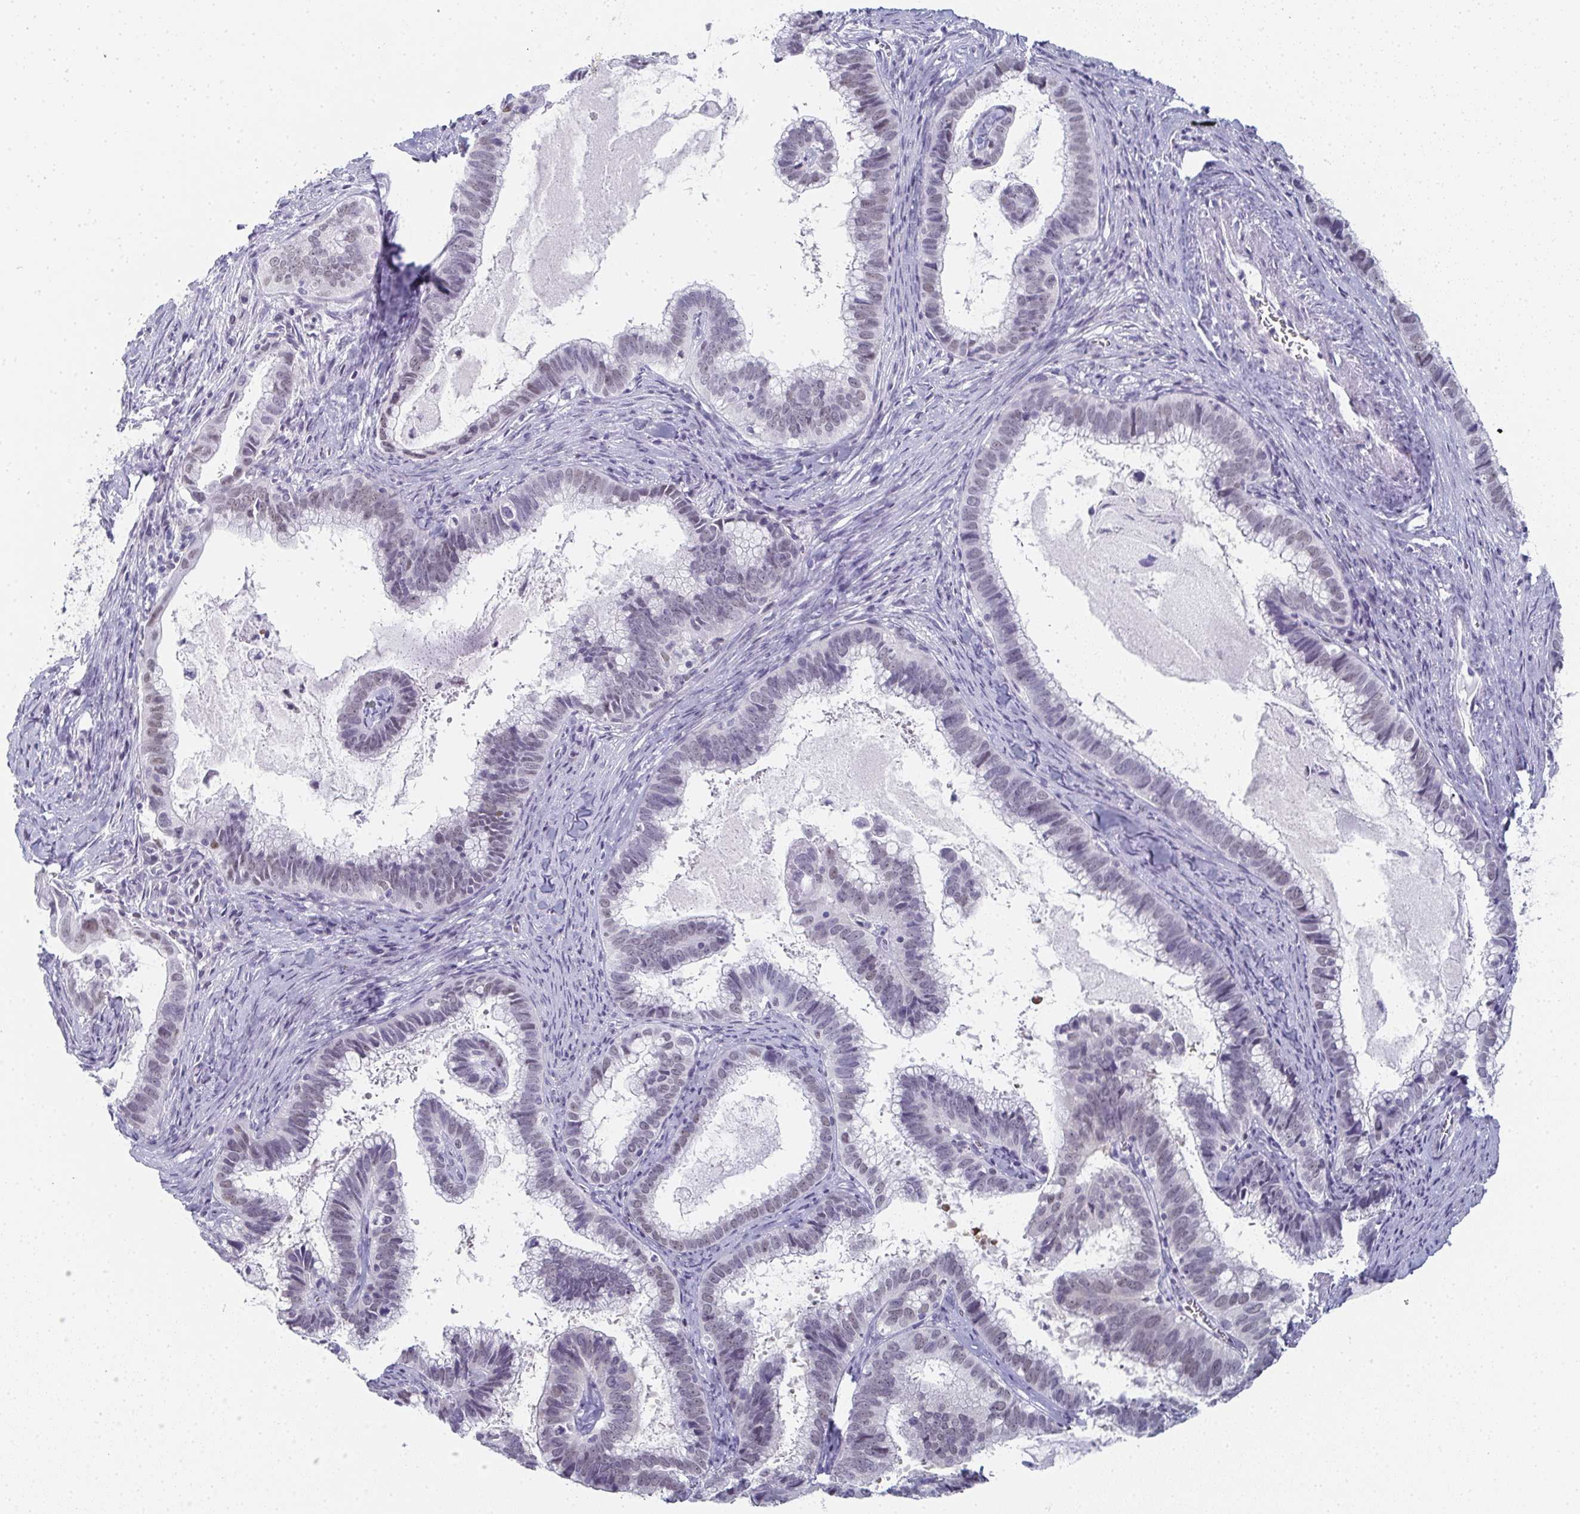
{"staining": {"intensity": "weak", "quantity": "<25%", "location": "nuclear"}, "tissue": "cervical cancer", "cell_type": "Tumor cells", "image_type": "cancer", "snomed": [{"axis": "morphology", "description": "Adenocarcinoma, NOS"}, {"axis": "topography", "description": "Cervix"}], "caption": "IHC of adenocarcinoma (cervical) demonstrates no positivity in tumor cells.", "gene": "PYCR3", "patient": {"sex": "female", "age": 61}}